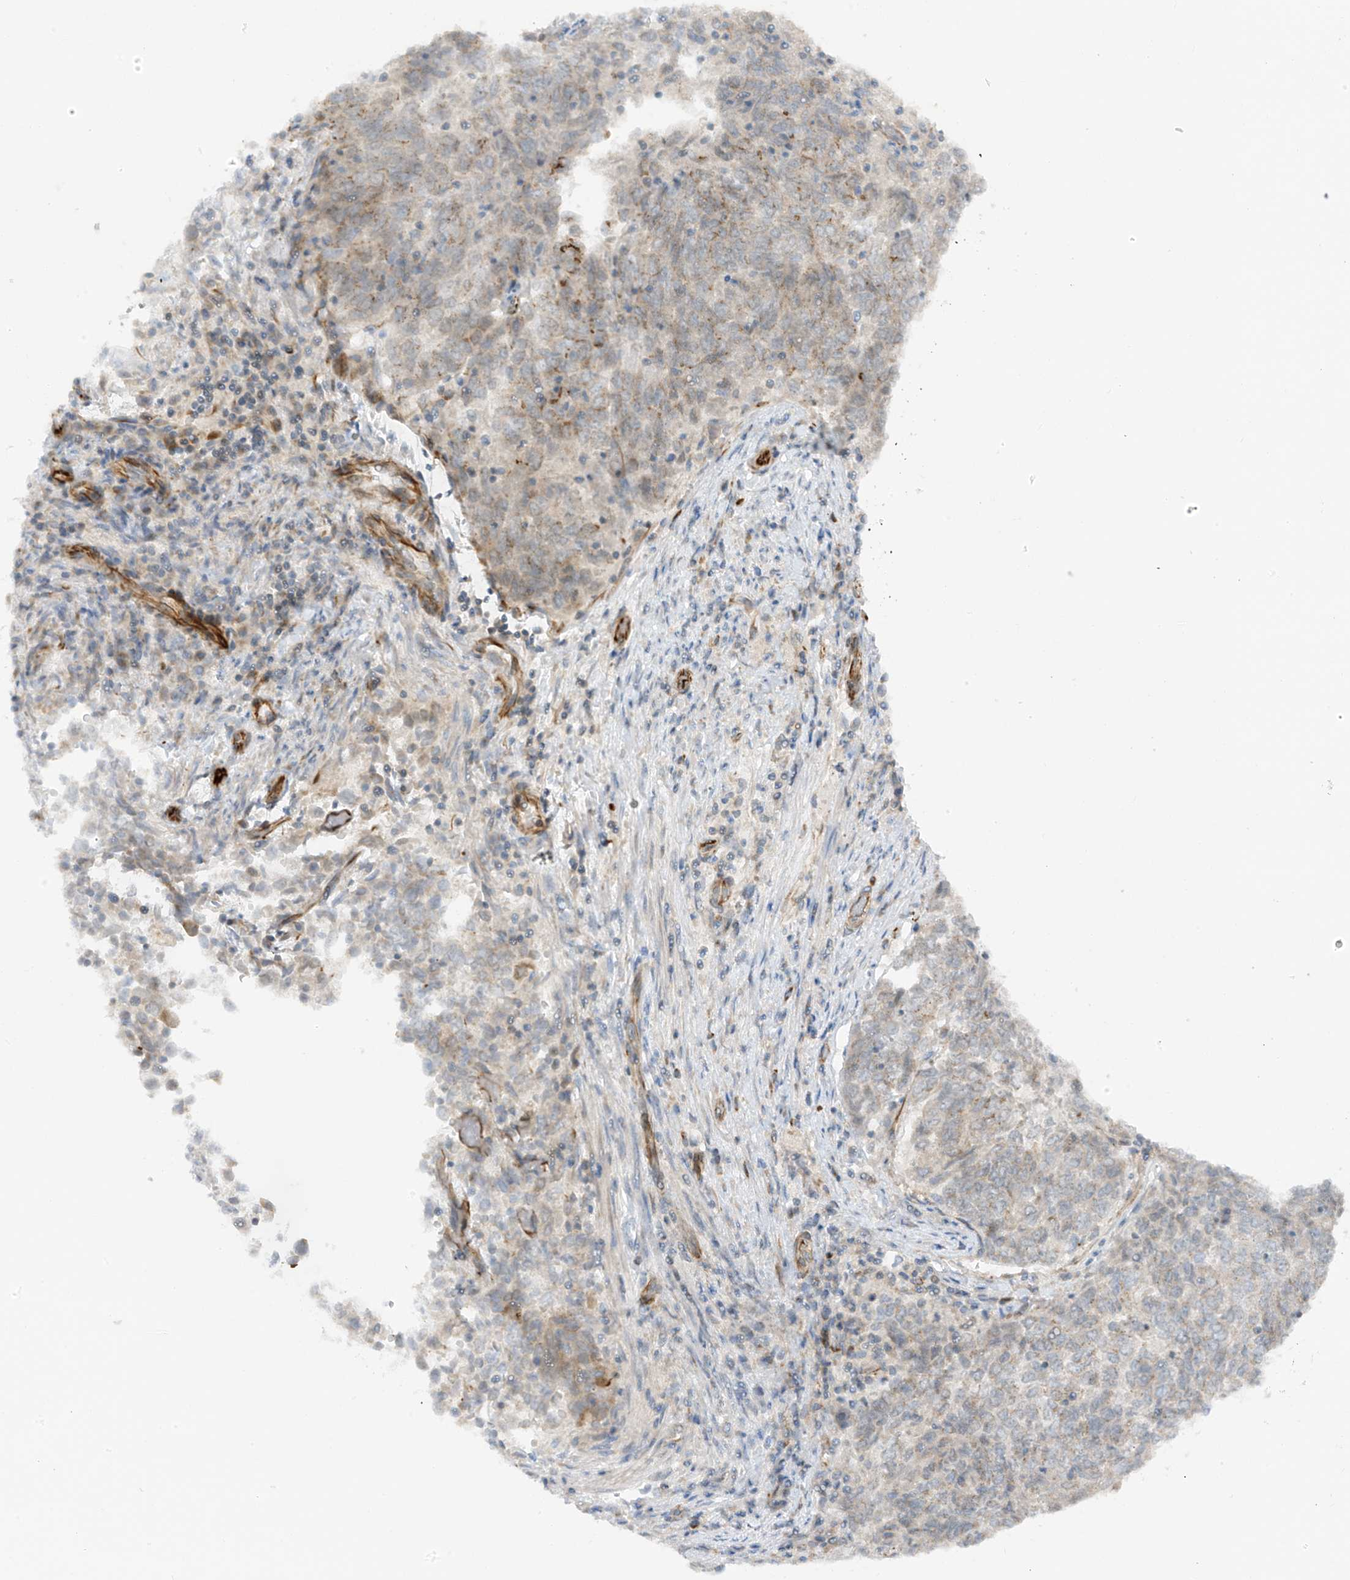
{"staining": {"intensity": "moderate", "quantity": "<25%", "location": "cytoplasmic/membranous"}, "tissue": "endometrial cancer", "cell_type": "Tumor cells", "image_type": "cancer", "snomed": [{"axis": "morphology", "description": "Adenocarcinoma, NOS"}, {"axis": "topography", "description": "Endometrium"}], "caption": "A histopathology image of human adenocarcinoma (endometrial) stained for a protein reveals moderate cytoplasmic/membranous brown staining in tumor cells.", "gene": "HS6ST2", "patient": {"sex": "female", "age": 80}}